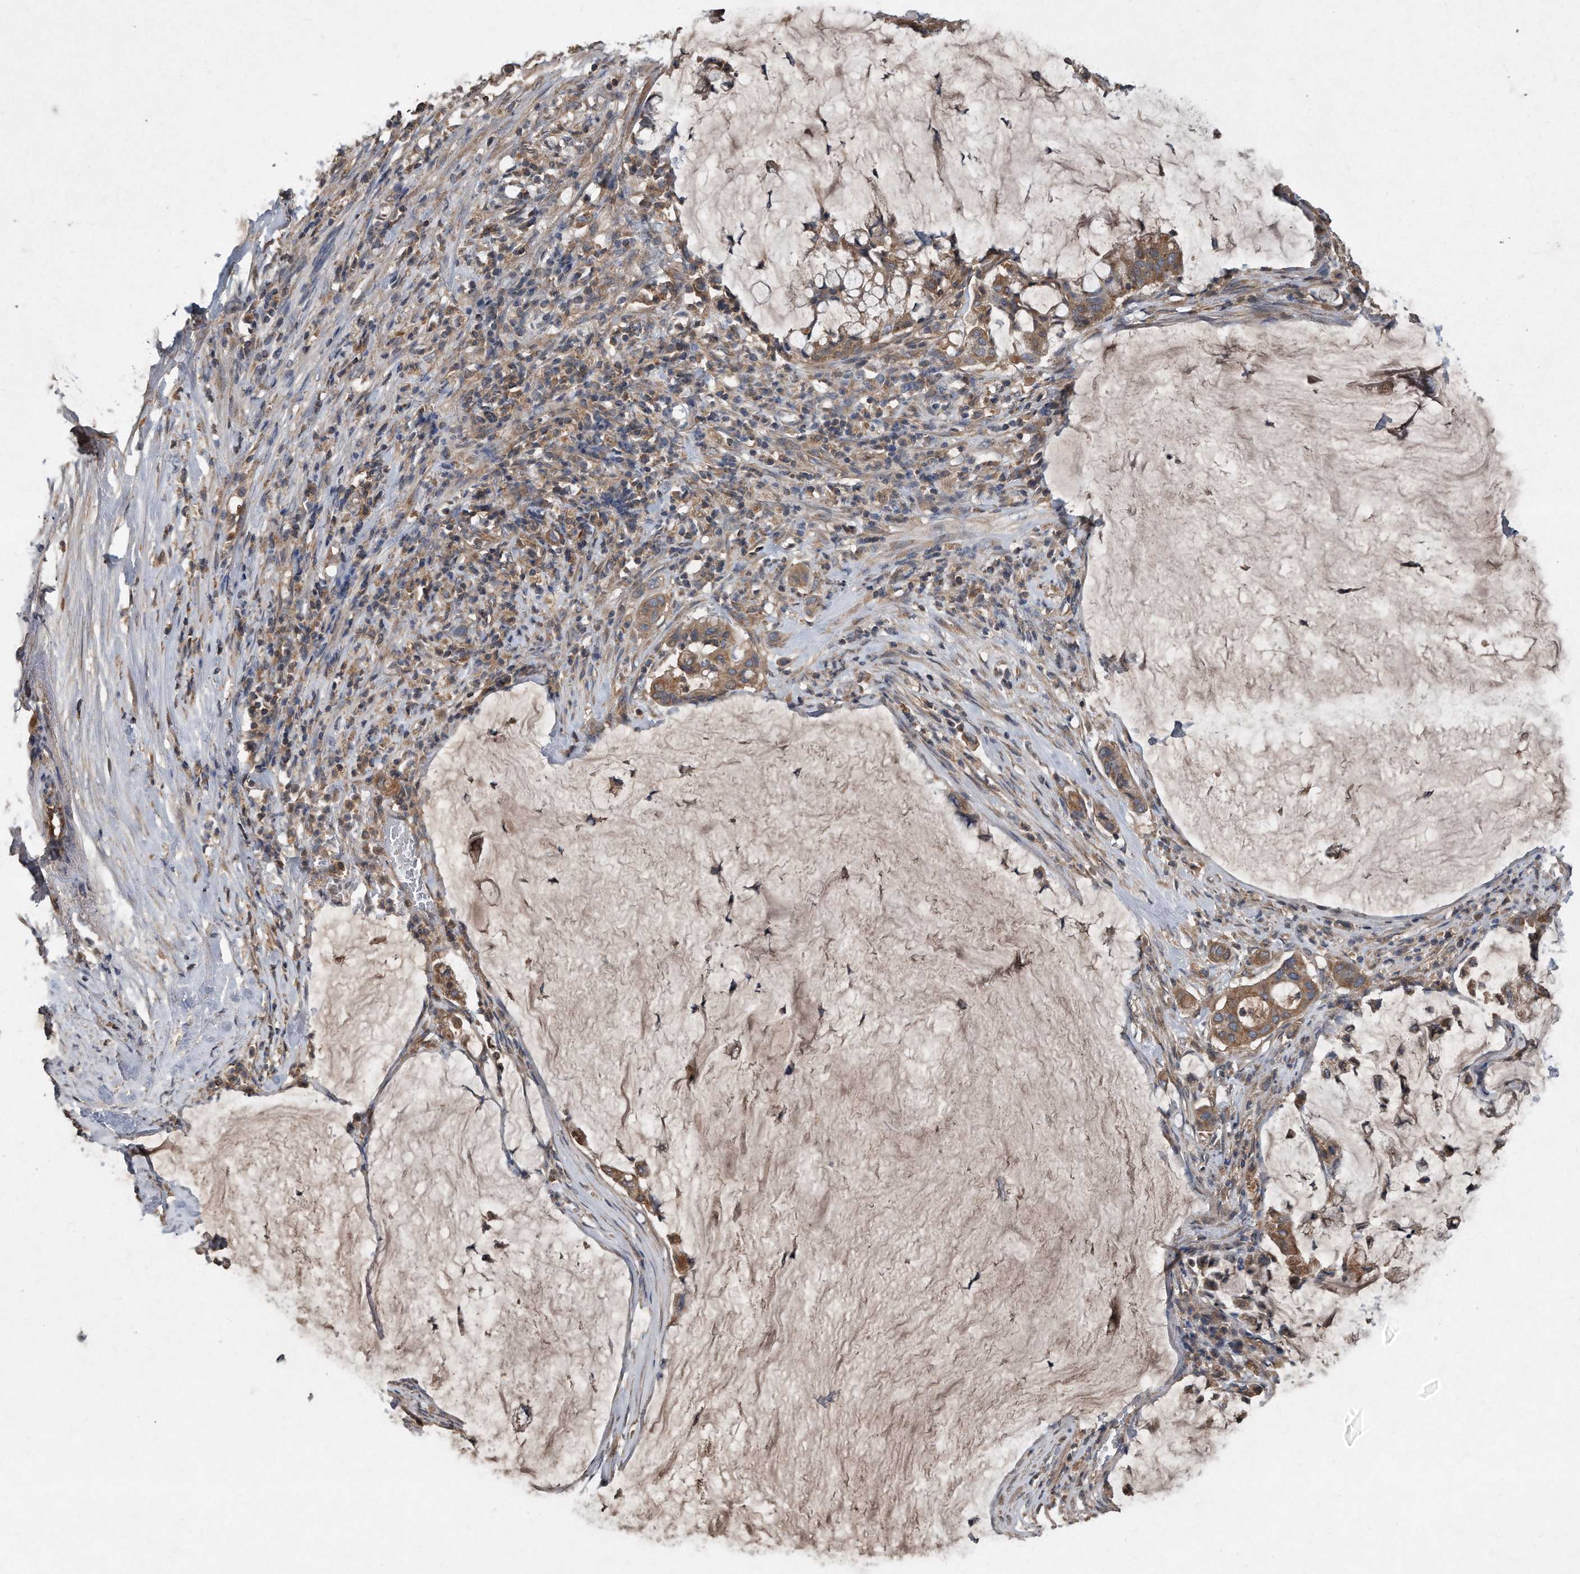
{"staining": {"intensity": "moderate", "quantity": ">75%", "location": "cytoplasmic/membranous"}, "tissue": "pancreatic cancer", "cell_type": "Tumor cells", "image_type": "cancer", "snomed": [{"axis": "morphology", "description": "Adenocarcinoma, NOS"}, {"axis": "topography", "description": "Pancreas"}], "caption": "Moderate cytoplasmic/membranous expression for a protein is identified in approximately >75% of tumor cells of adenocarcinoma (pancreatic) using IHC.", "gene": "SDHA", "patient": {"sex": "male", "age": 41}}